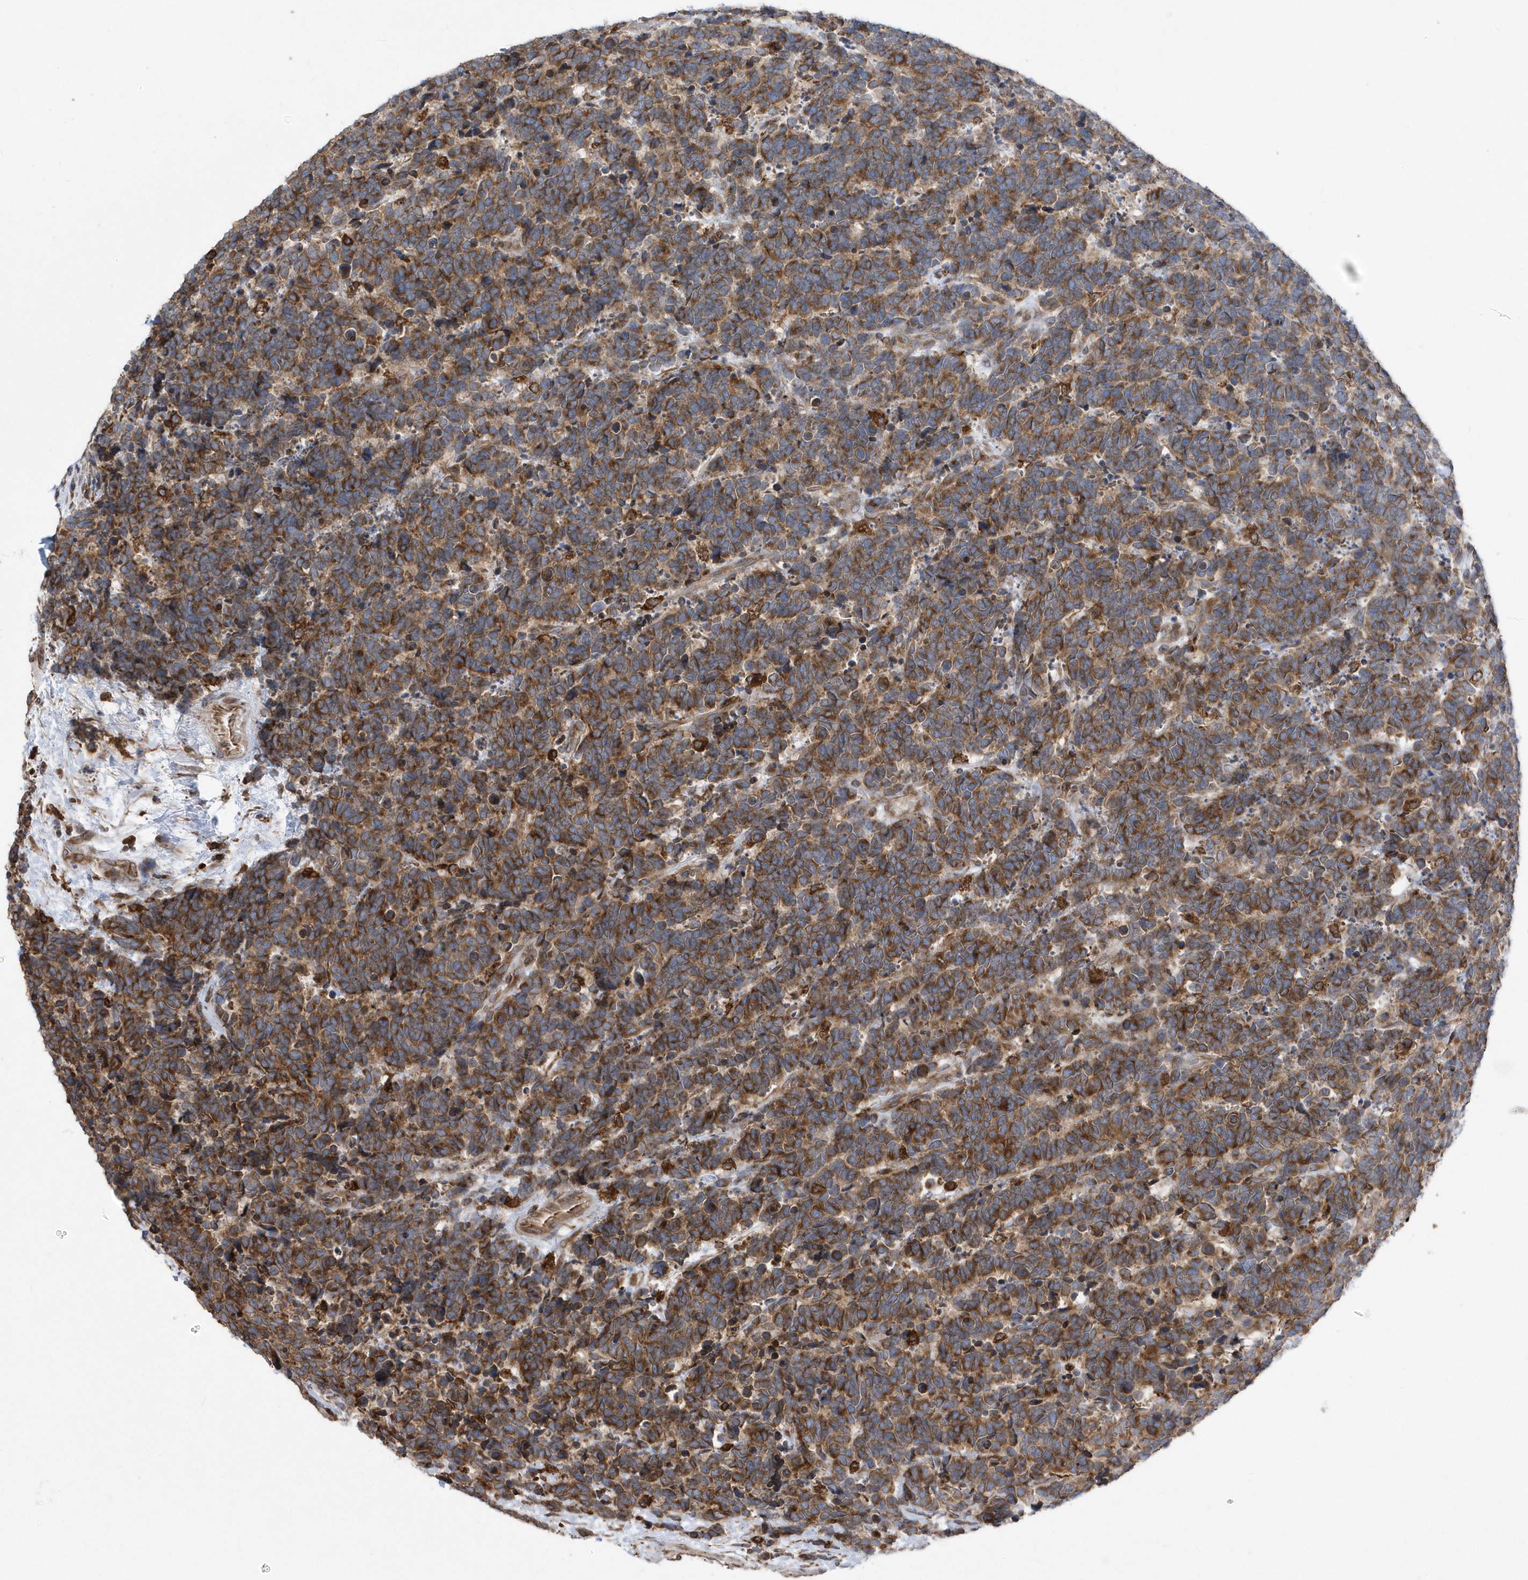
{"staining": {"intensity": "moderate", "quantity": ">75%", "location": "cytoplasmic/membranous"}, "tissue": "carcinoid", "cell_type": "Tumor cells", "image_type": "cancer", "snomed": [{"axis": "morphology", "description": "Carcinoma, NOS"}, {"axis": "morphology", "description": "Carcinoid, malignant, NOS"}, {"axis": "topography", "description": "Urinary bladder"}], "caption": "Immunohistochemical staining of carcinoid exhibits medium levels of moderate cytoplasmic/membranous expression in about >75% of tumor cells.", "gene": "VAMP7", "patient": {"sex": "male", "age": 57}}